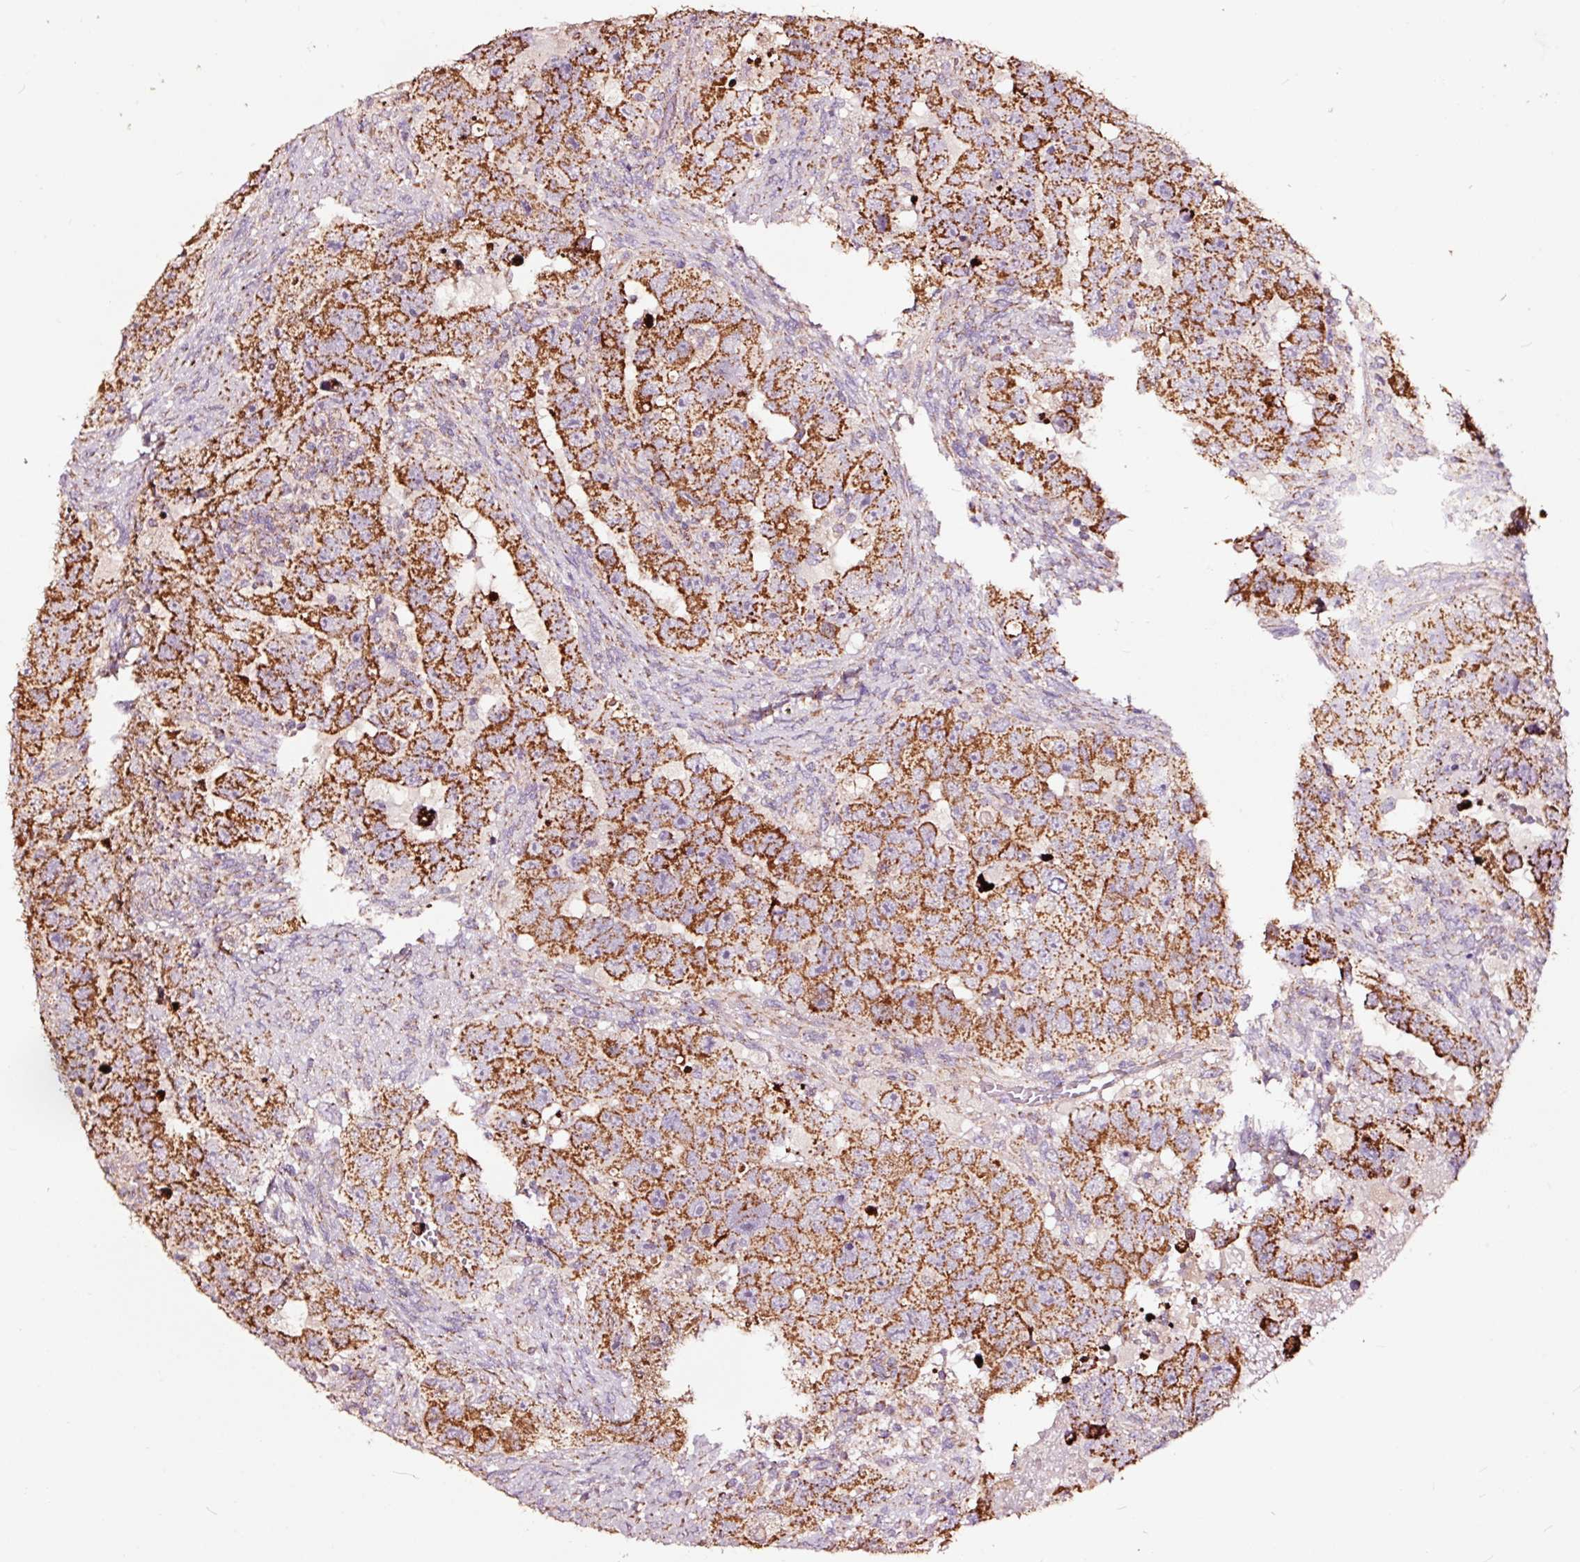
{"staining": {"intensity": "strong", "quantity": ">75%", "location": "cytoplasmic/membranous"}, "tissue": "testis cancer", "cell_type": "Tumor cells", "image_type": "cancer", "snomed": [{"axis": "morphology", "description": "Carcinoma, Embryonal, NOS"}, {"axis": "topography", "description": "Testis"}], "caption": "Testis embryonal carcinoma stained with DAB IHC shows high levels of strong cytoplasmic/membranous staining in approximately >75% of tumor cells.", "gene": "TPM1", "patient": {"sex": "male", "age": 24}}